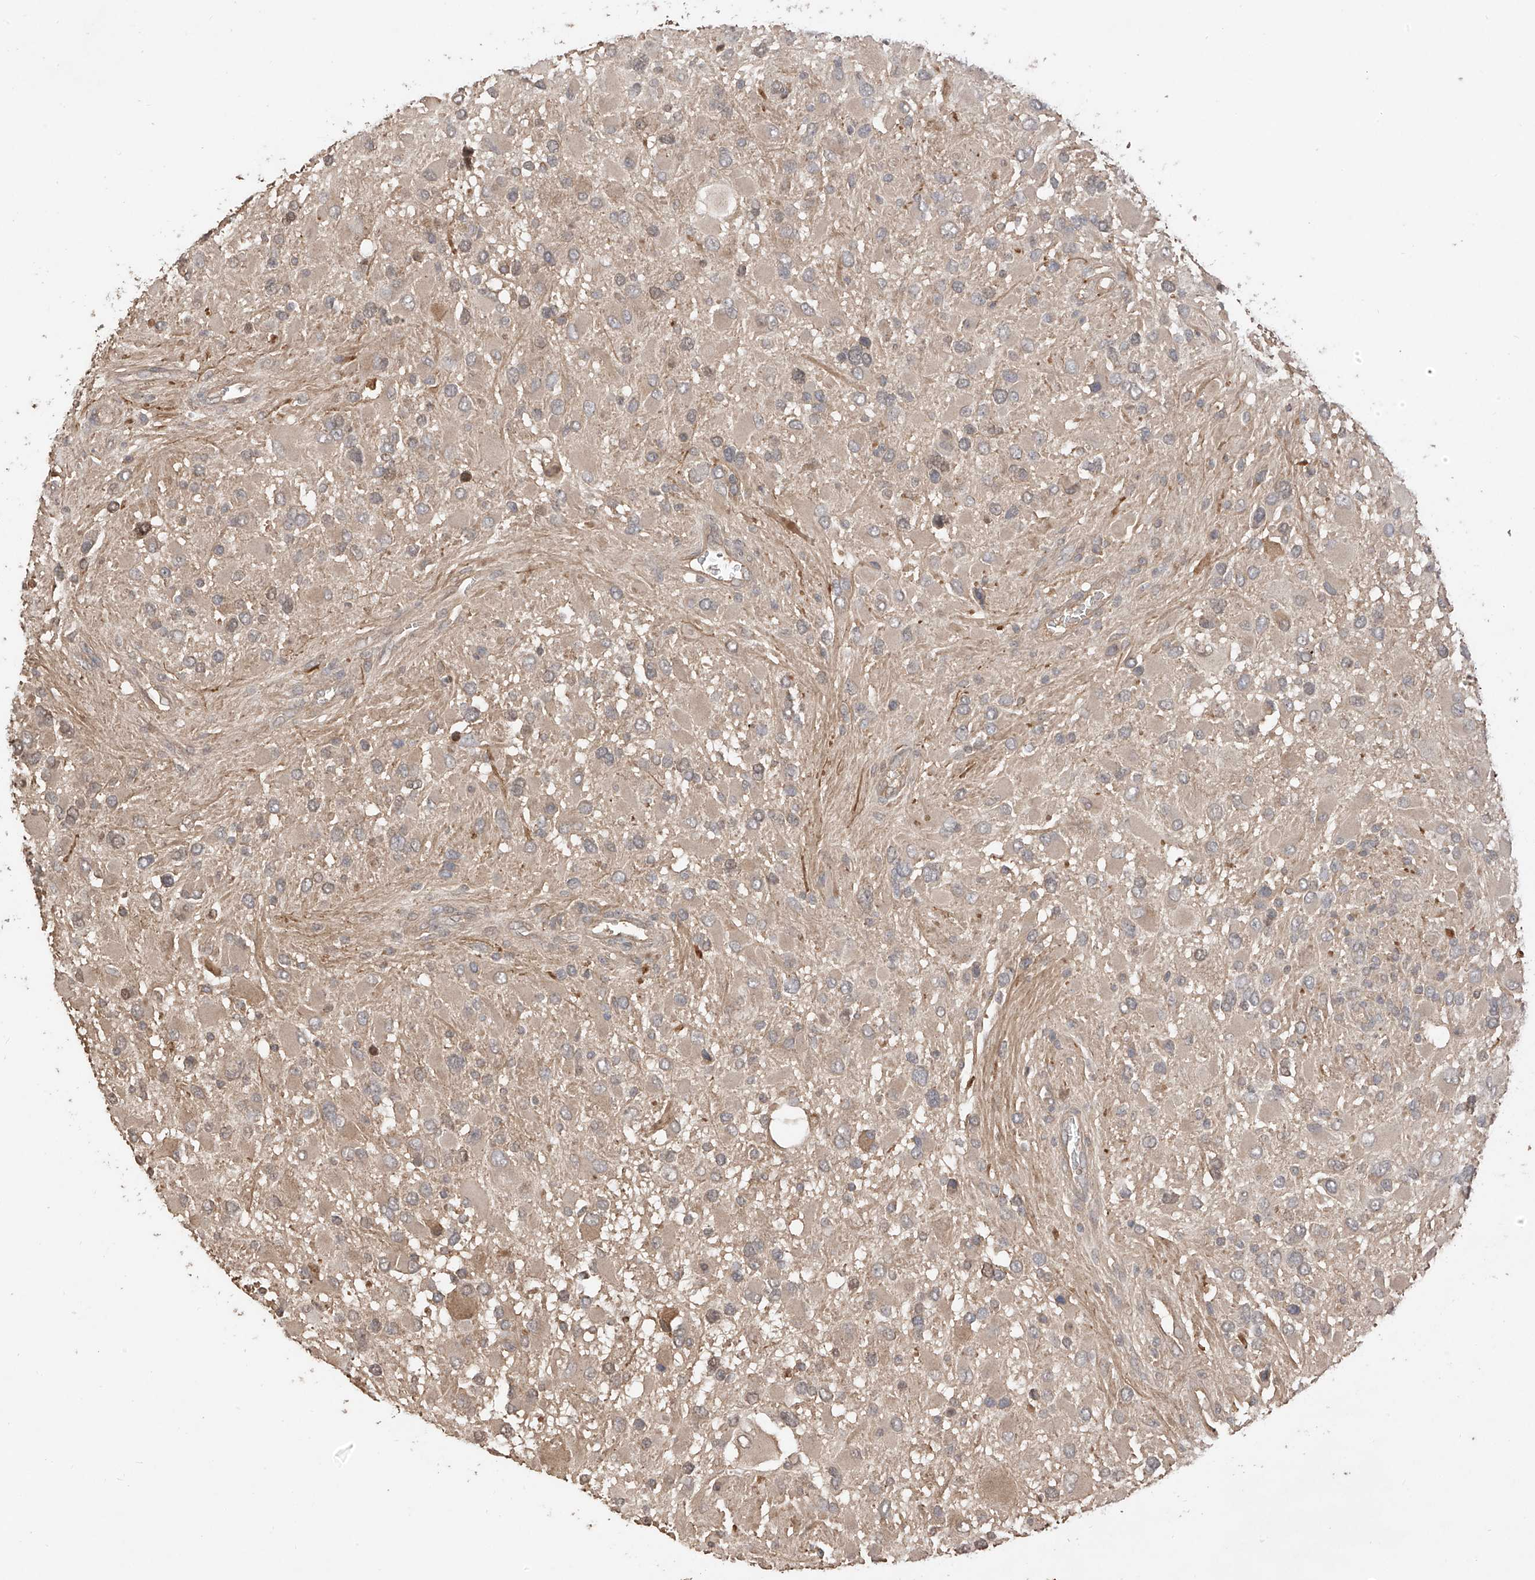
{"staining": {"intensity": "weak", "quantity": "<25%", "location": "cytoplasmic/membranous"}, "tissue": "glioma", "cell_type": "Tumor cells", "image_type": "cancer", "snomed": [{"axis": "morphology", "description": "Glioma, malignant, High grade"}, {"axis": "topography", "description": "Brain"}], "caption": "Immunohistochemistry micrograph of neoplastic tissue: glioma stained with DAB reveals no significant protein expression in tumor cells.", "gene": "CACNA2D4", "patient": {"sex": "male", "age": 53}}